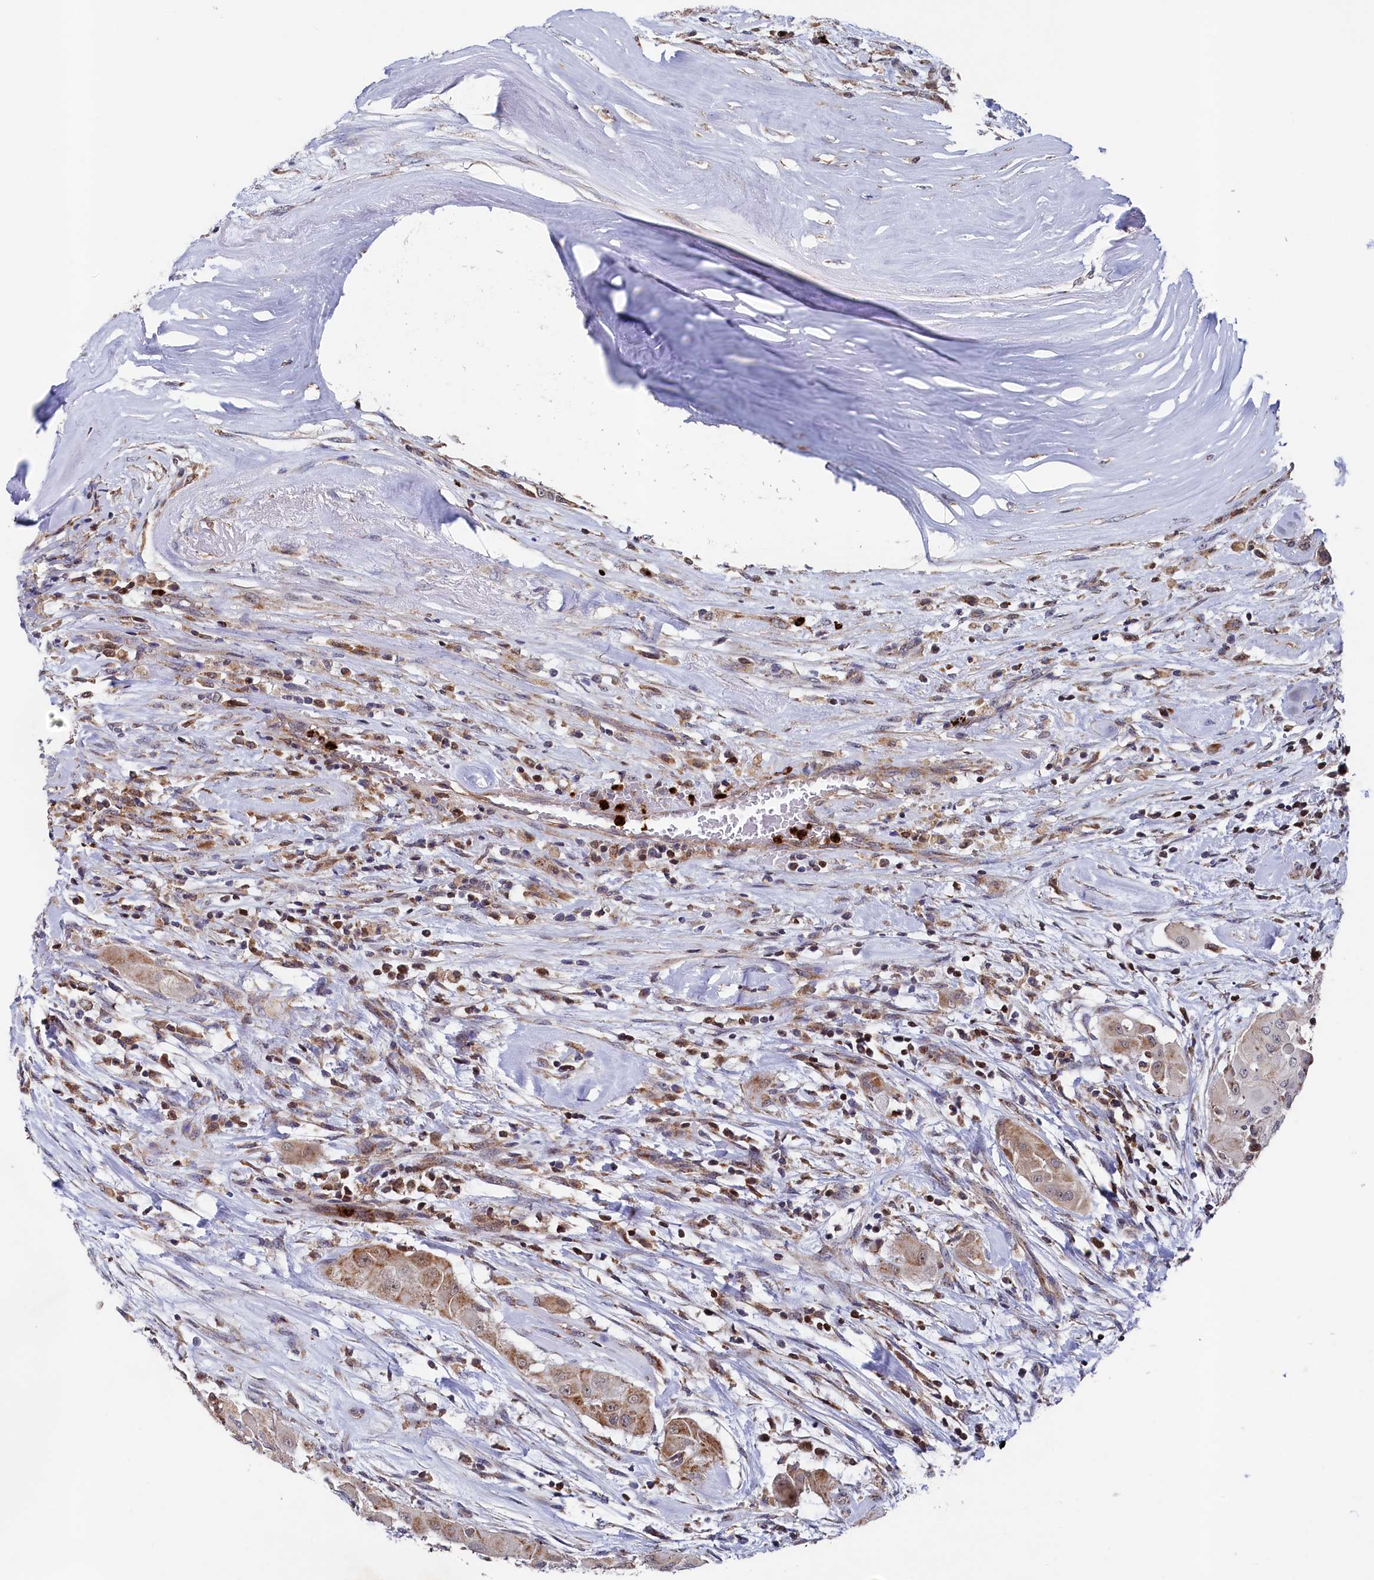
{"staining": {"intensity": "moderate", "quantity": ">75%", "location": "cytoplasmic/membranous"}, "tissue": "thyroid cancer", "cell_type": "Tumor cells", "image_type": "cancer", "snomed": [{"axis": "morphology", "description": "Papillary adenocarcinoma, NOS"}, {"axis": "topography", "description": "Thyroid gland"}], "caption": "The histopathology image displays a brown stain indicating the presence of a protein in the cytoplasmic/membranous of tumor cells in thyroid cancer (papillary adenocarcinoma).", "gene": "CHCHD1", "patient": {"sex": "female", "age": 59}}